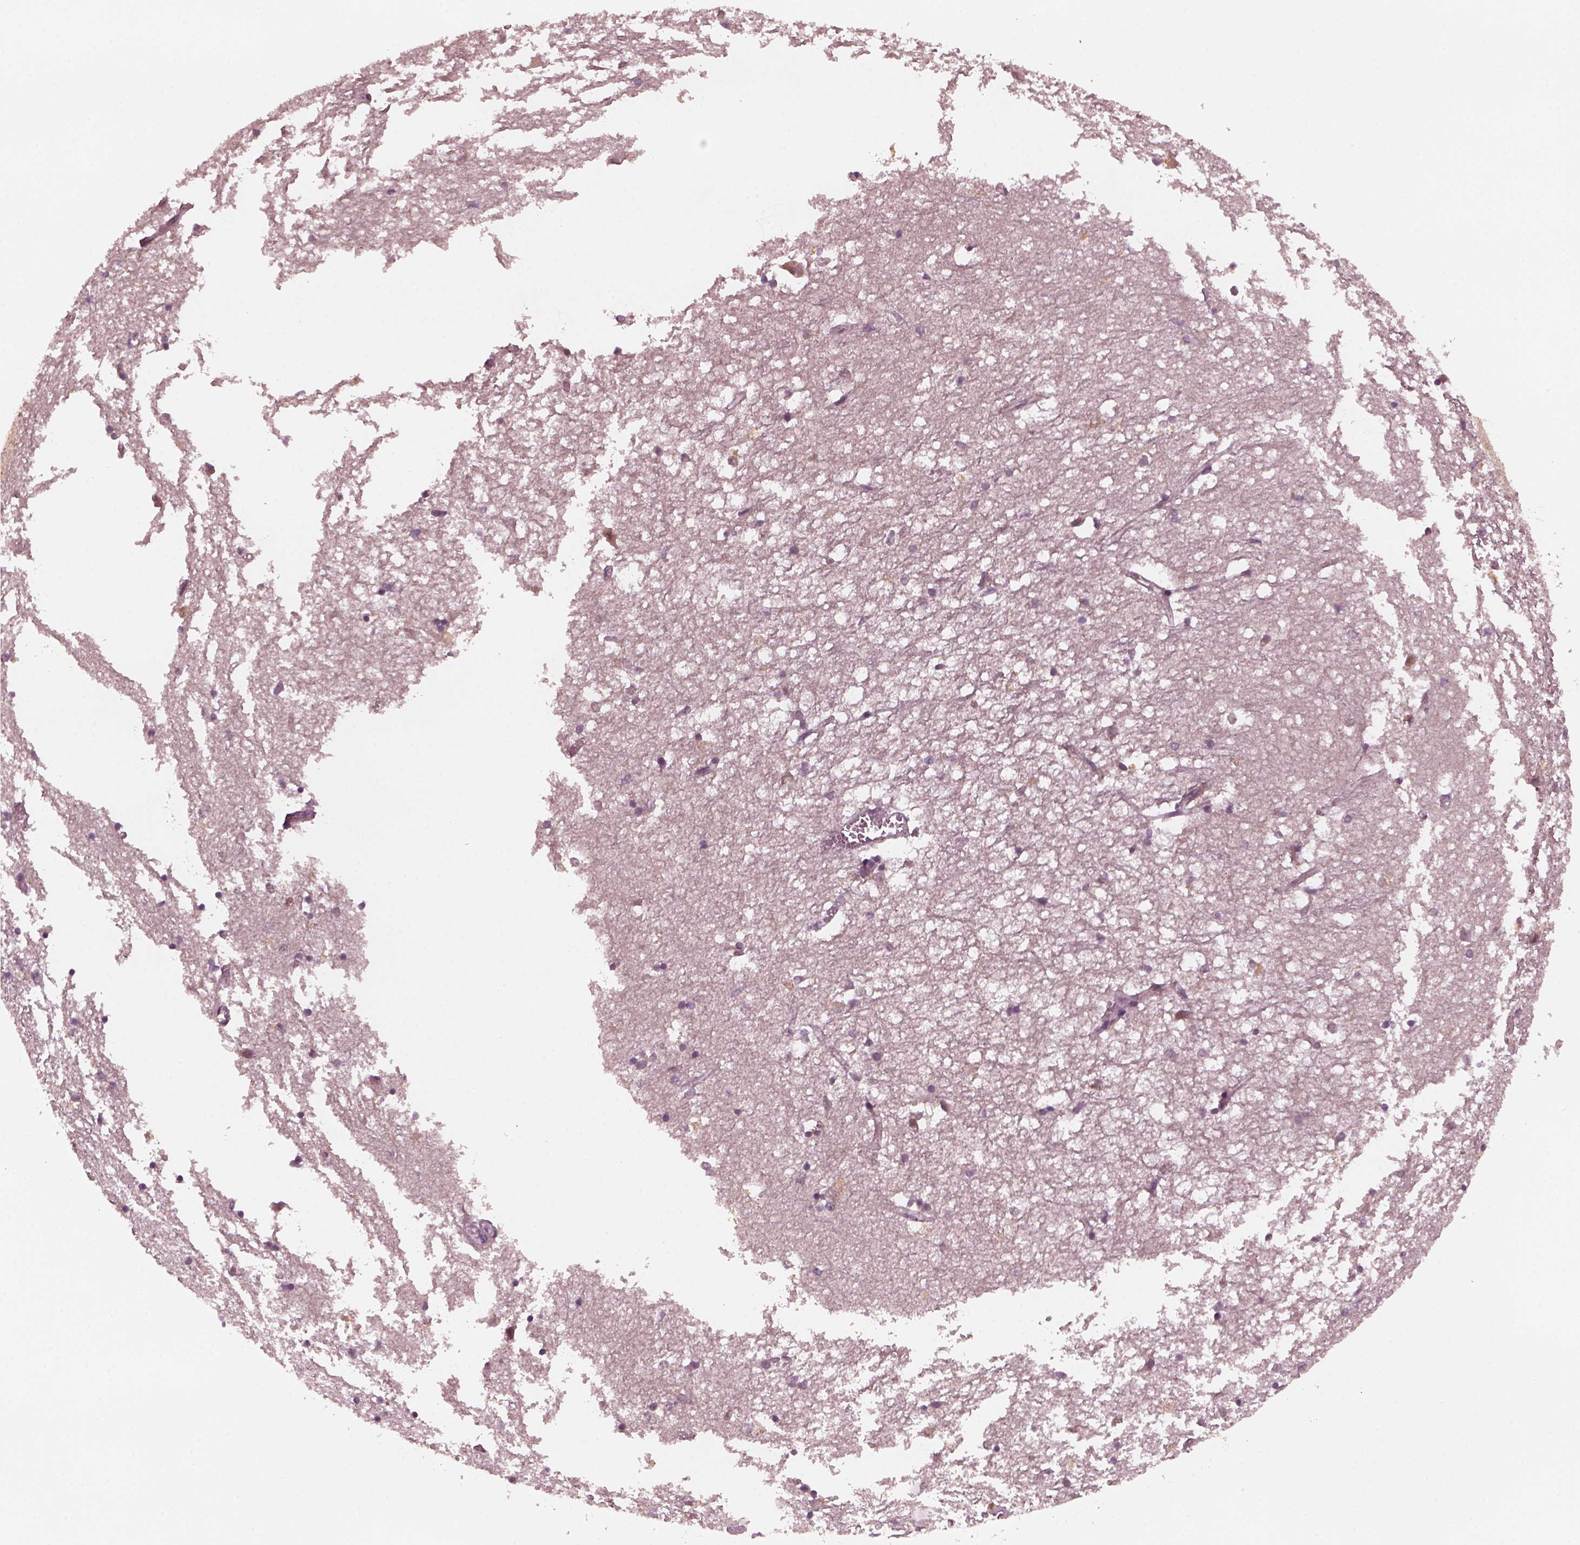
{"staining": {"intensity": "weak", "quantity": "<25%", "location": "cytoplasmic/membranous"}, "tissue": "hippocampus", "cell_type": "Glial cells", "image_type": "normal", "snomed": [{"axis": "morphology", "description": "Normal tissue, NOS"}, {"axis": "topography", "description": "Lateral ventricle wall"}, {"axis": "topography", "description": "Hippocampus"}], "caption": "This is an immunohistochemistry photomicrograph of unremarkable hippocampus. There is no expression in glial cells.", "gene": "FAF2", "patient": {"sex": "female", "age": 63}}